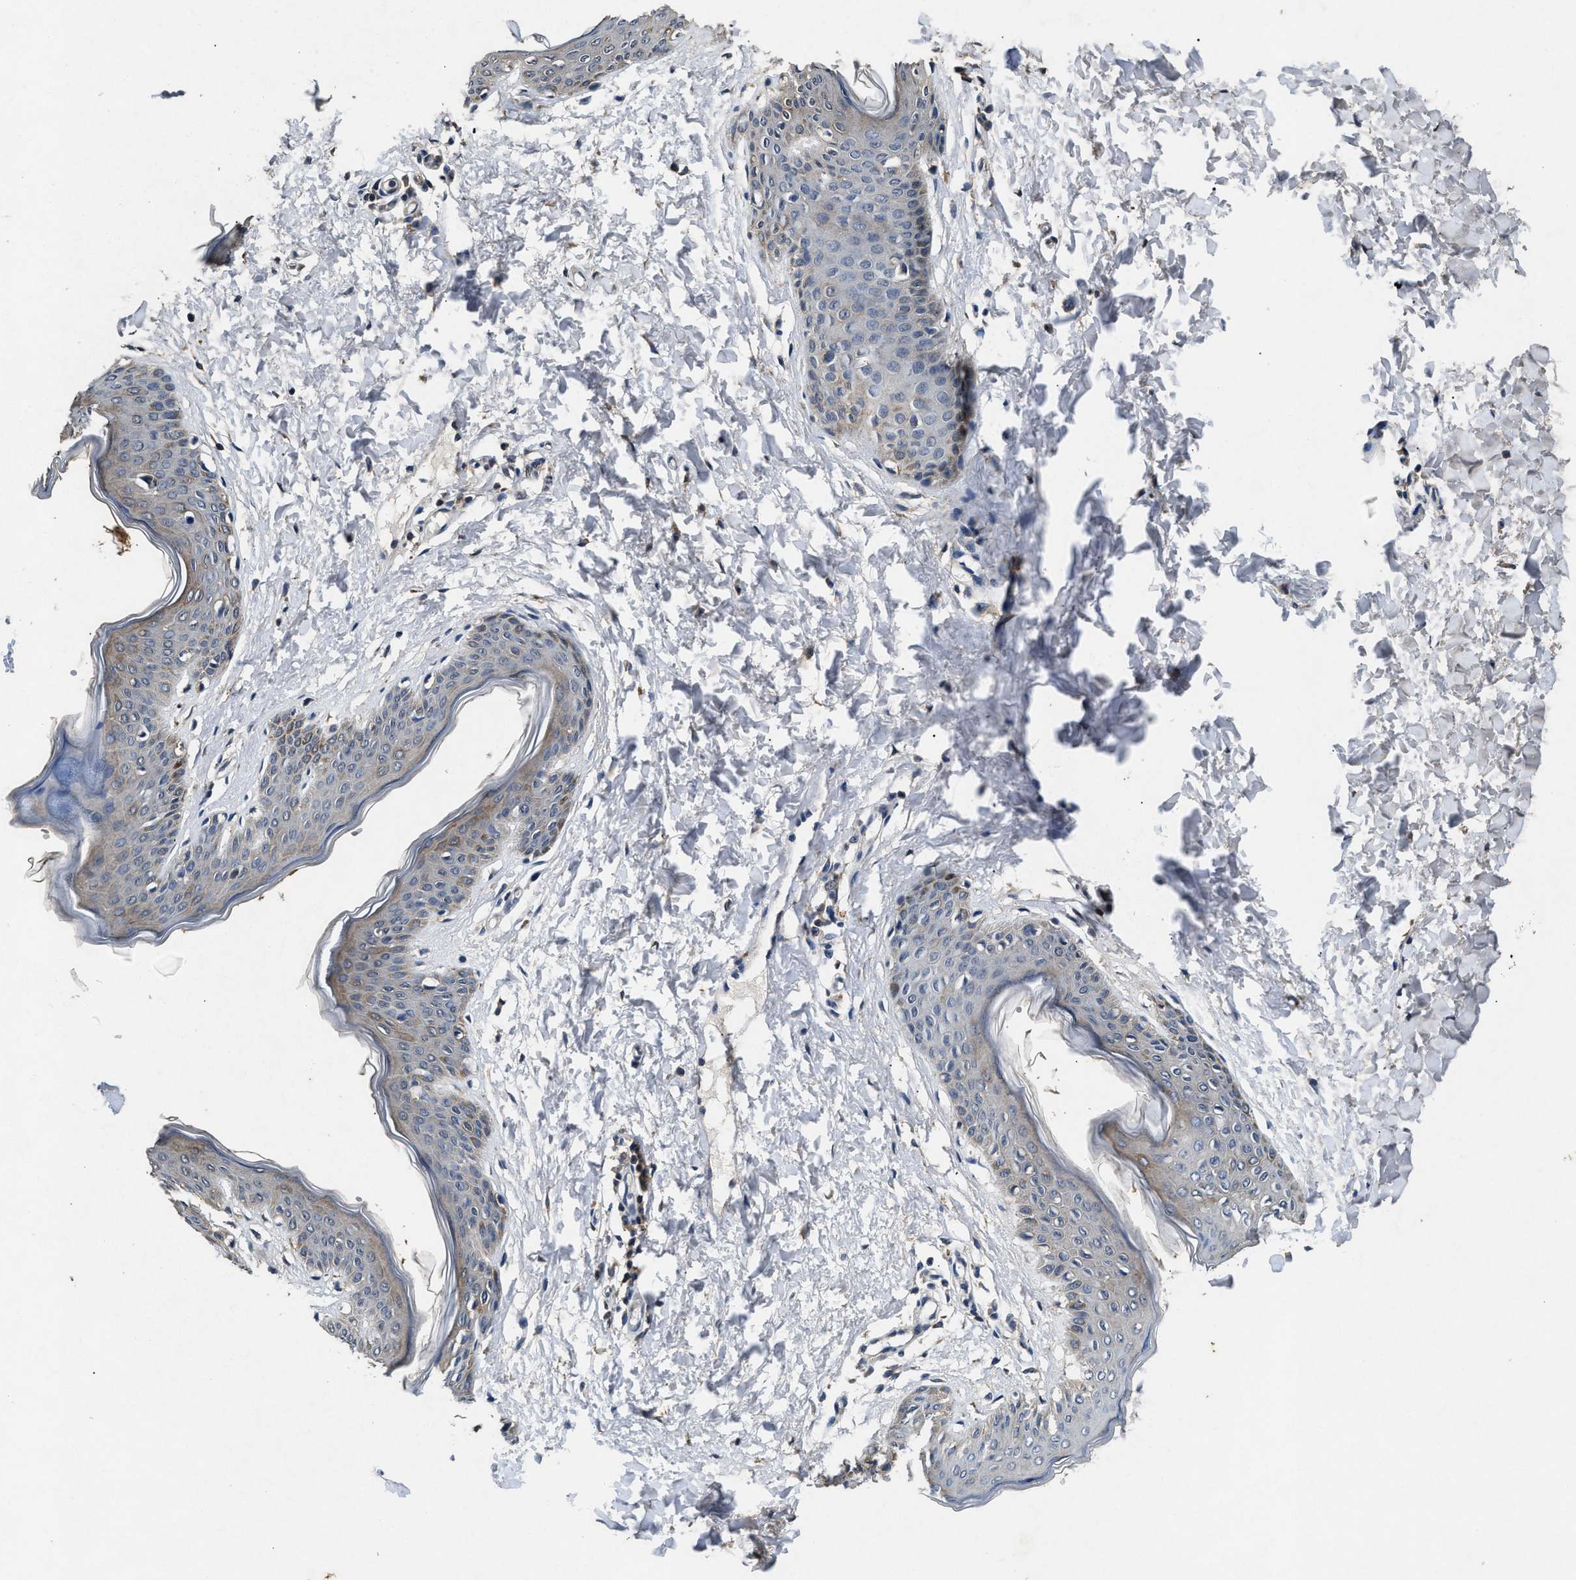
{"staining": {"intensity": "negative", "quantity": "none", "location": "none"}, "tissue": "skin", "cell_type": "Fibroblasts", "image_type": "normal", "snomed": [{"axis": "morphology", "description": "Normal tissue, NOS"}, {"axis": "topography", "description": "Skin"}], "caption": "Benign skin was stained to show a protein in brown. There is no significant positivity in fibroblasts. (IHC, brightfield microscopy, high magnification).", "gene": "PDAP1", "patient": {"sex": "female", "age": 17}}